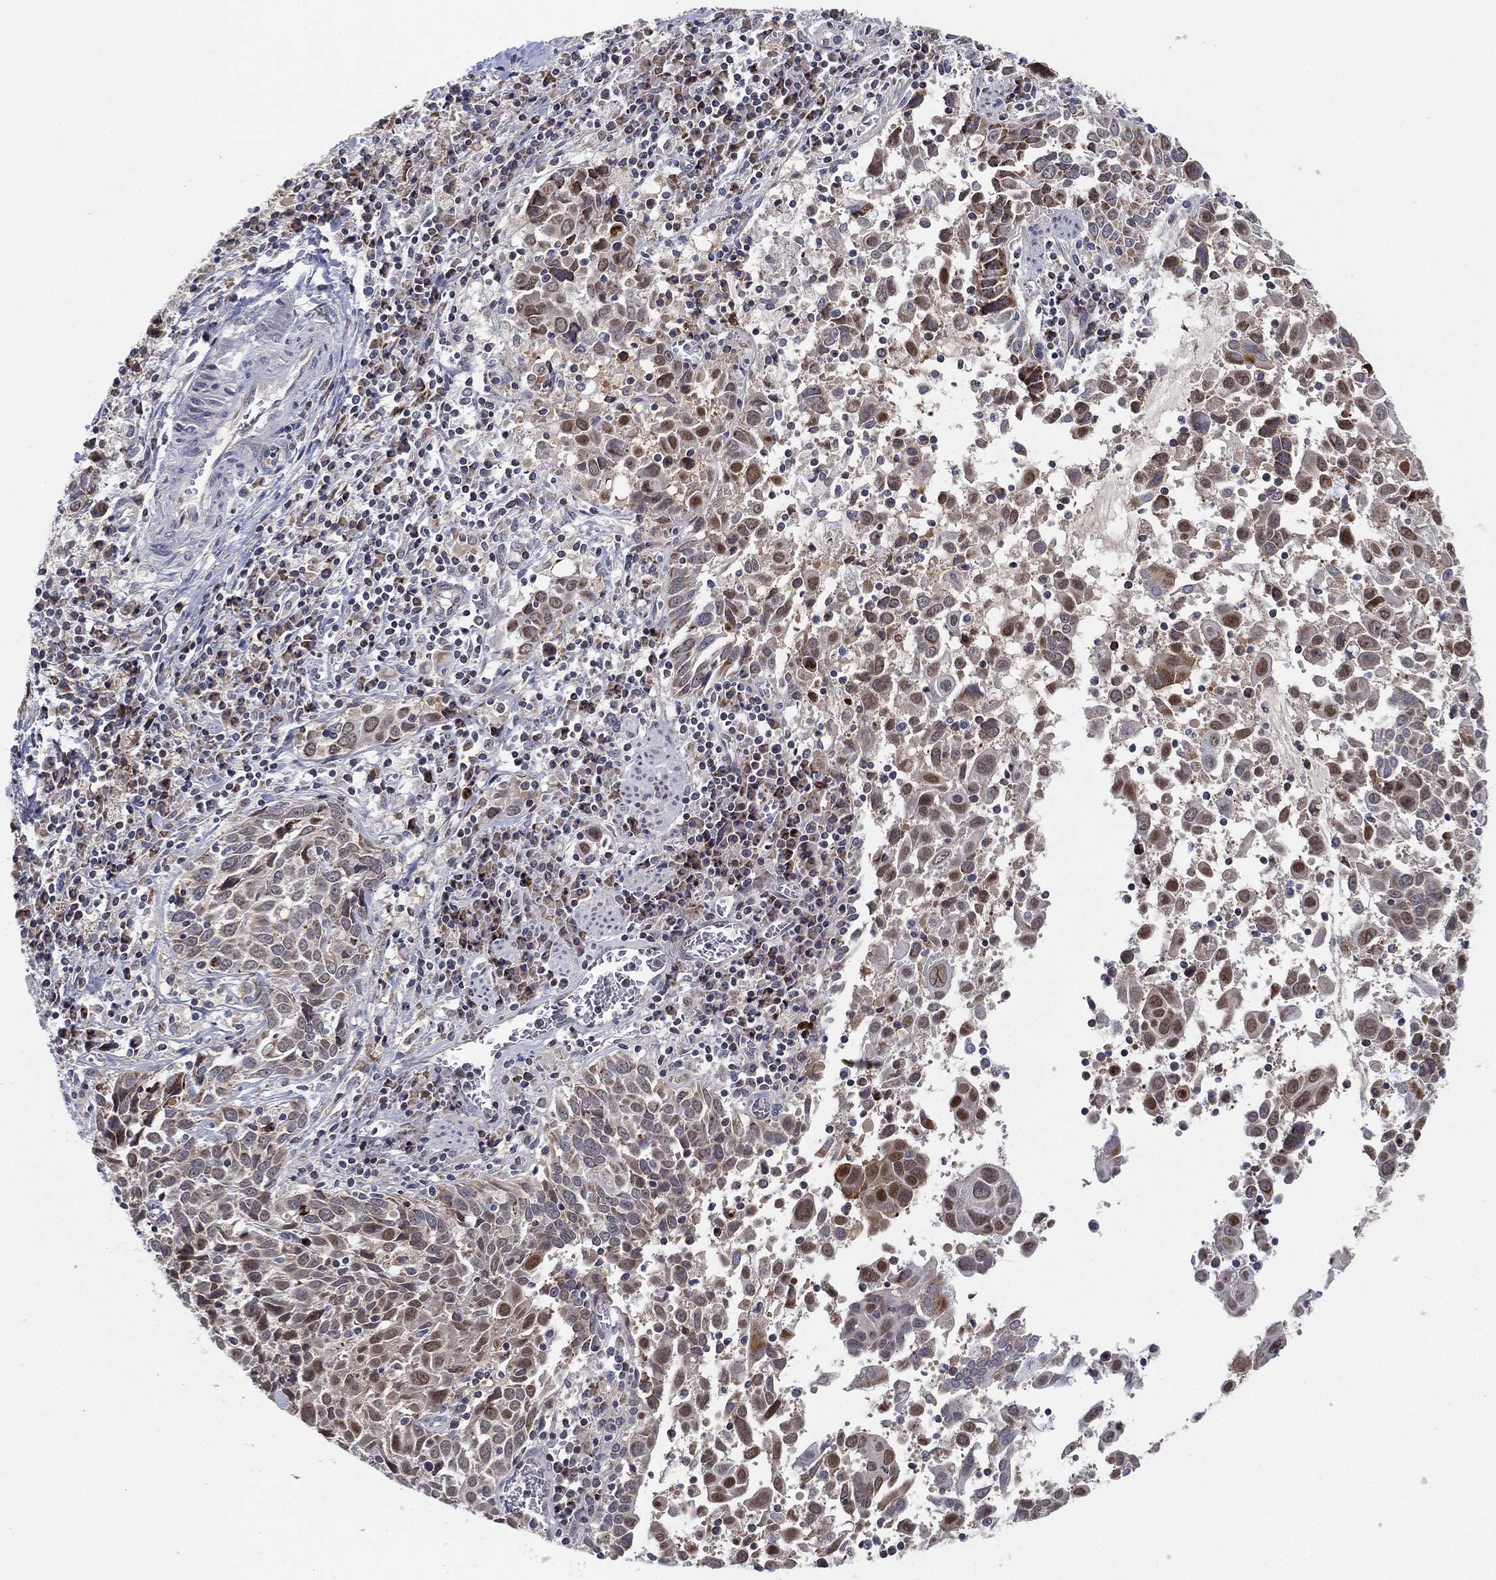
{"staining": {"intensity": "moderate", "quantity": "<25%", "location": "cytoplasmic/membranous,nuclear"}, "tissue": "lung cancer", "cell_type": "Tumor cells", "image_type": "cancer", "snomed": [{"axis": "morphology", "description": "Squamous cell carcinoma, NOS"}, {"axis": "topography", "description": "Lung"}], "caption": "The immunohistochemical stain labels moderate cytoplasmic/membranous and nuclear positivity in tumor cells of lung cancer tissue.", "gene": "PSMG4", "patient": {"sex": "male", "age": 57}}